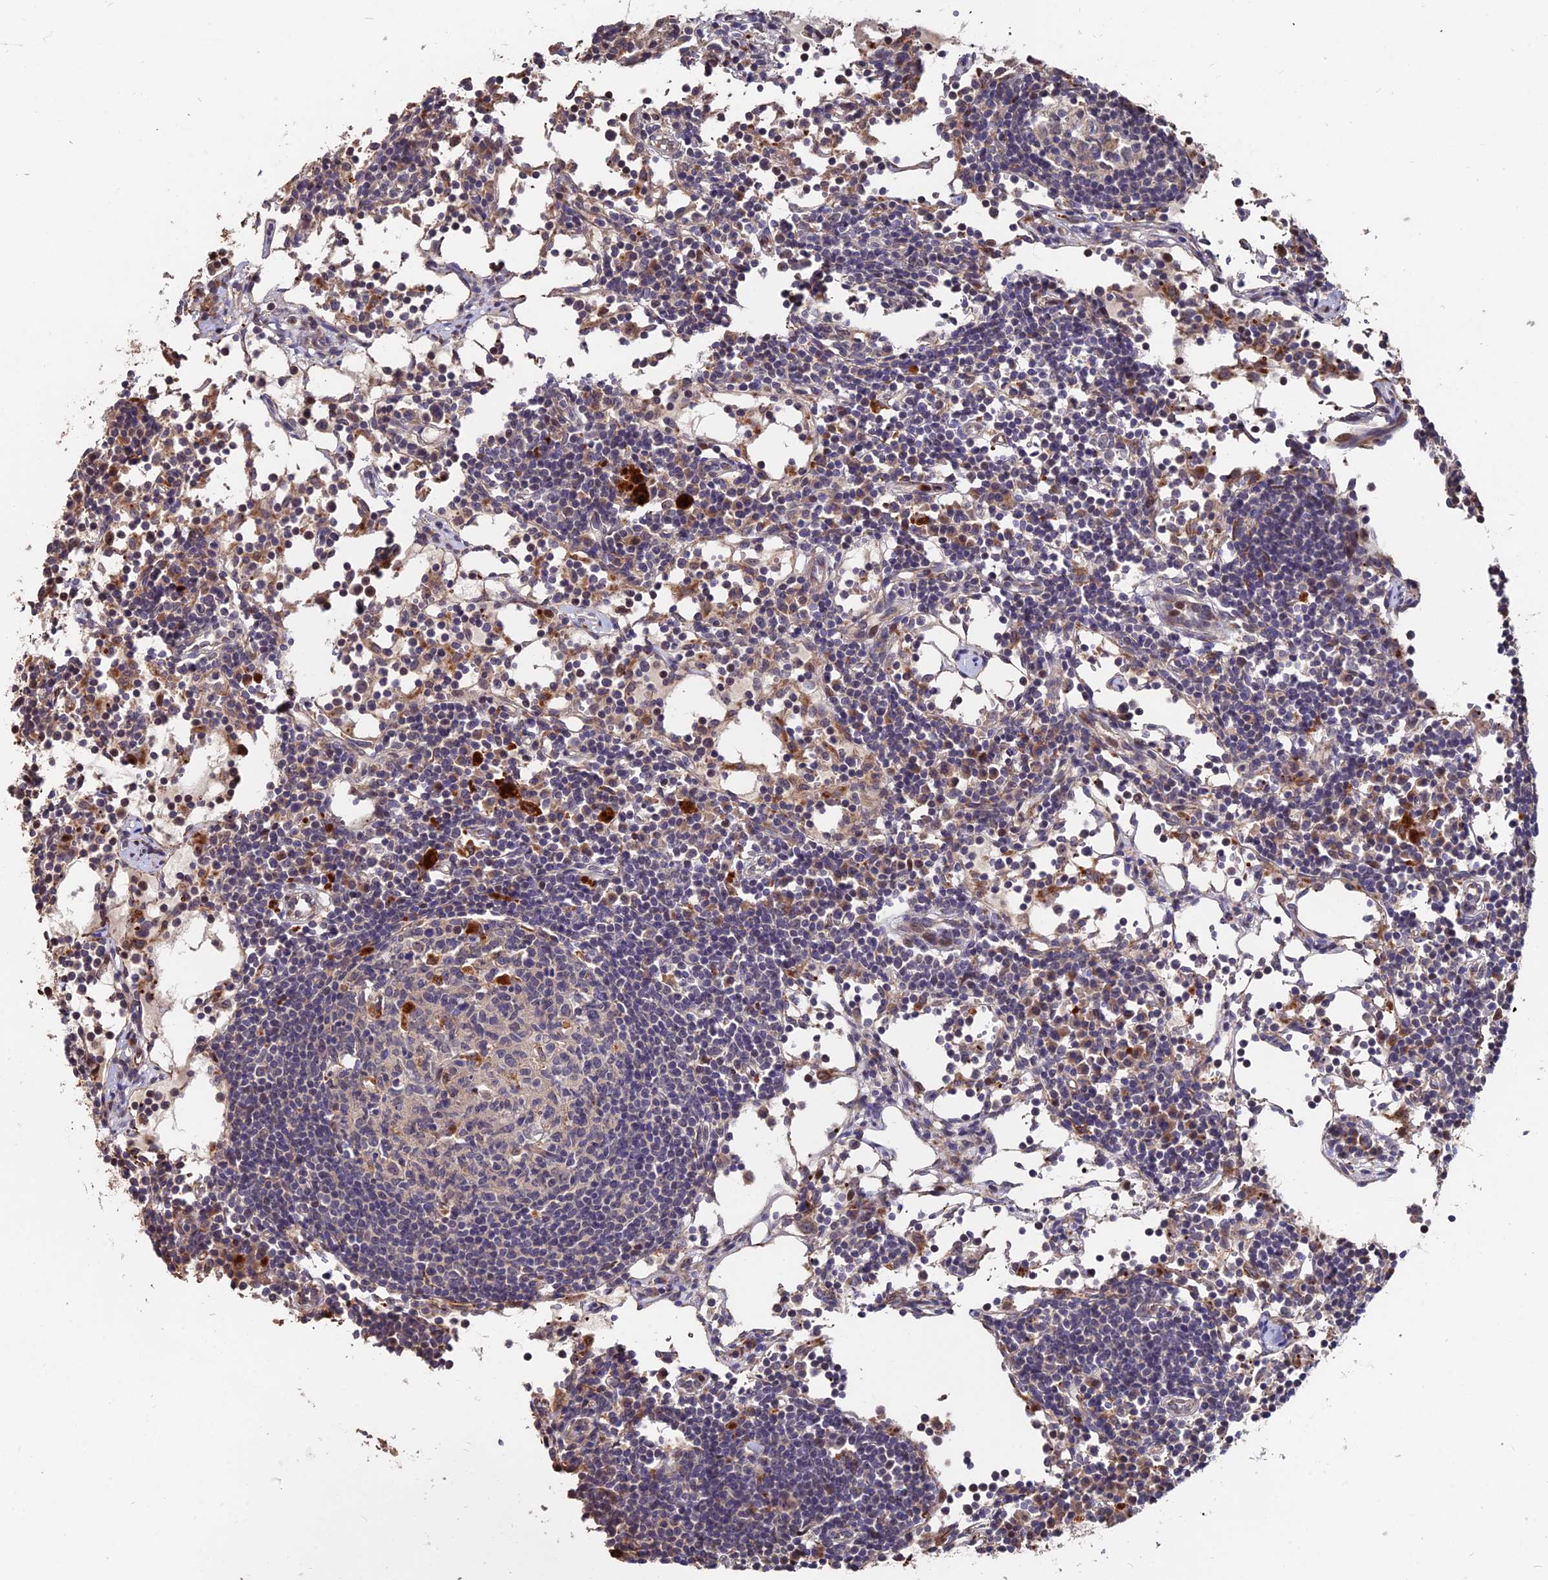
{"staining": {"intensity": "weak", "quantity": "<25%", "location": "cytoplasmic/membranous"}, "tissue": "lymph node", "cell_type": "Germinal center cells", "image_type": "normal", "snomed": [{"axis": "morphology", "description": "Normal tissue, NOS"}, {"axis": "topography", "description": "Lymph node"}], "caption": "IHC of normal lymph node reveals no staining in germinal center cells. The staining is performed using DAB brown chromogen with nuclei counter-stained in using hematoxylin.", "gene": "ACTR5", "patient": {"sex": "female", "age": 55}}